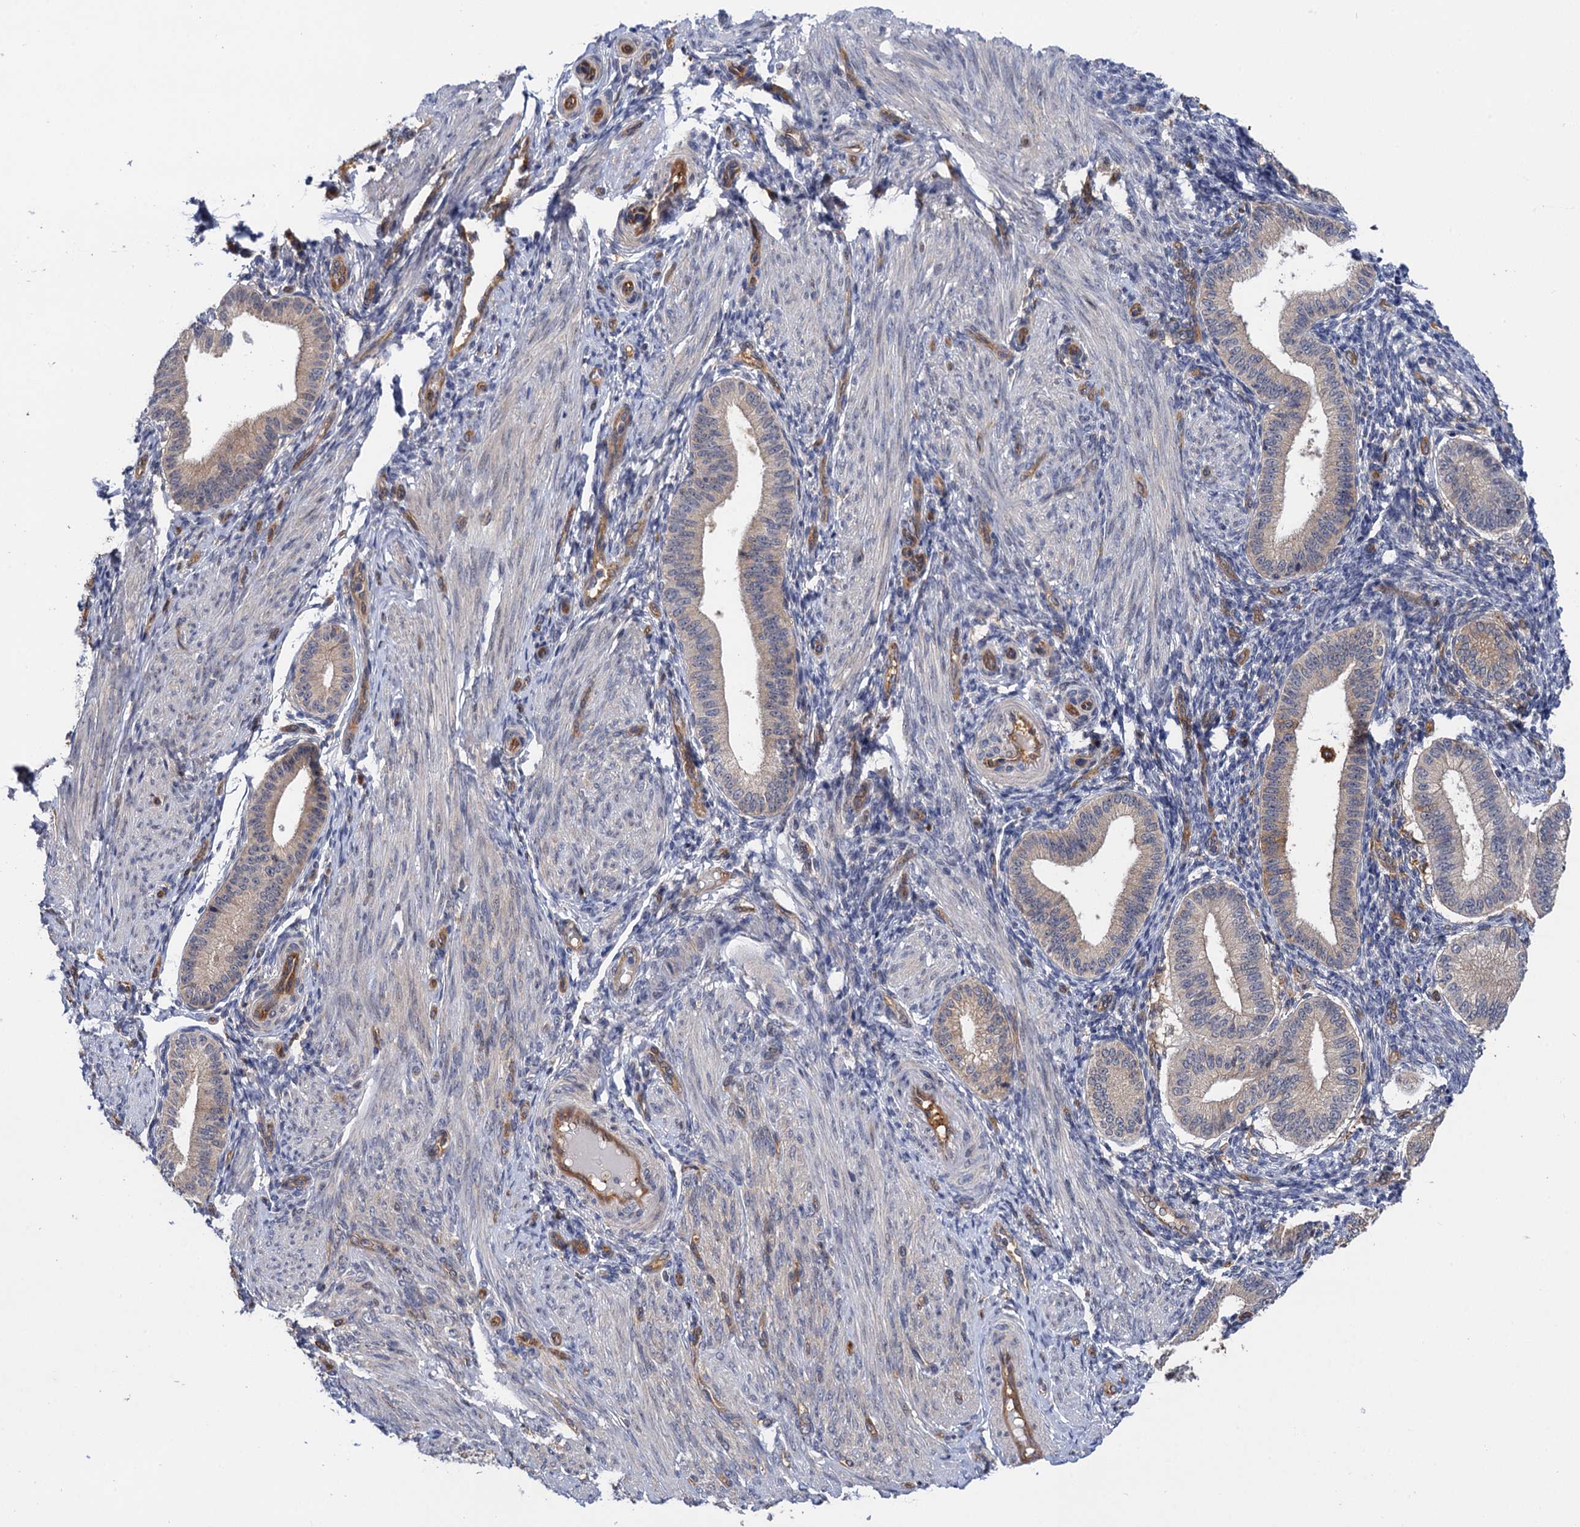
{"staining": {"intensity": "negative", "quantity": "none", "location": "none"}, "tissue": "endometrium", "cell_type": "Cells in endometrial stroma", "image_type": "normal", "snomed": [{"axis": "morphology", "description": "Normal tissue, NOS"}, {"axis": "topography", "description": "Endometrium"}], "caption": "A high-resolution image shows immunohistochemistry staining of unremarkable endometrium, which demonstrates no significant staining in cells in endometrial stroma.", "gene": "NEK8", "patient": {"sex": "female", "age": 39}}